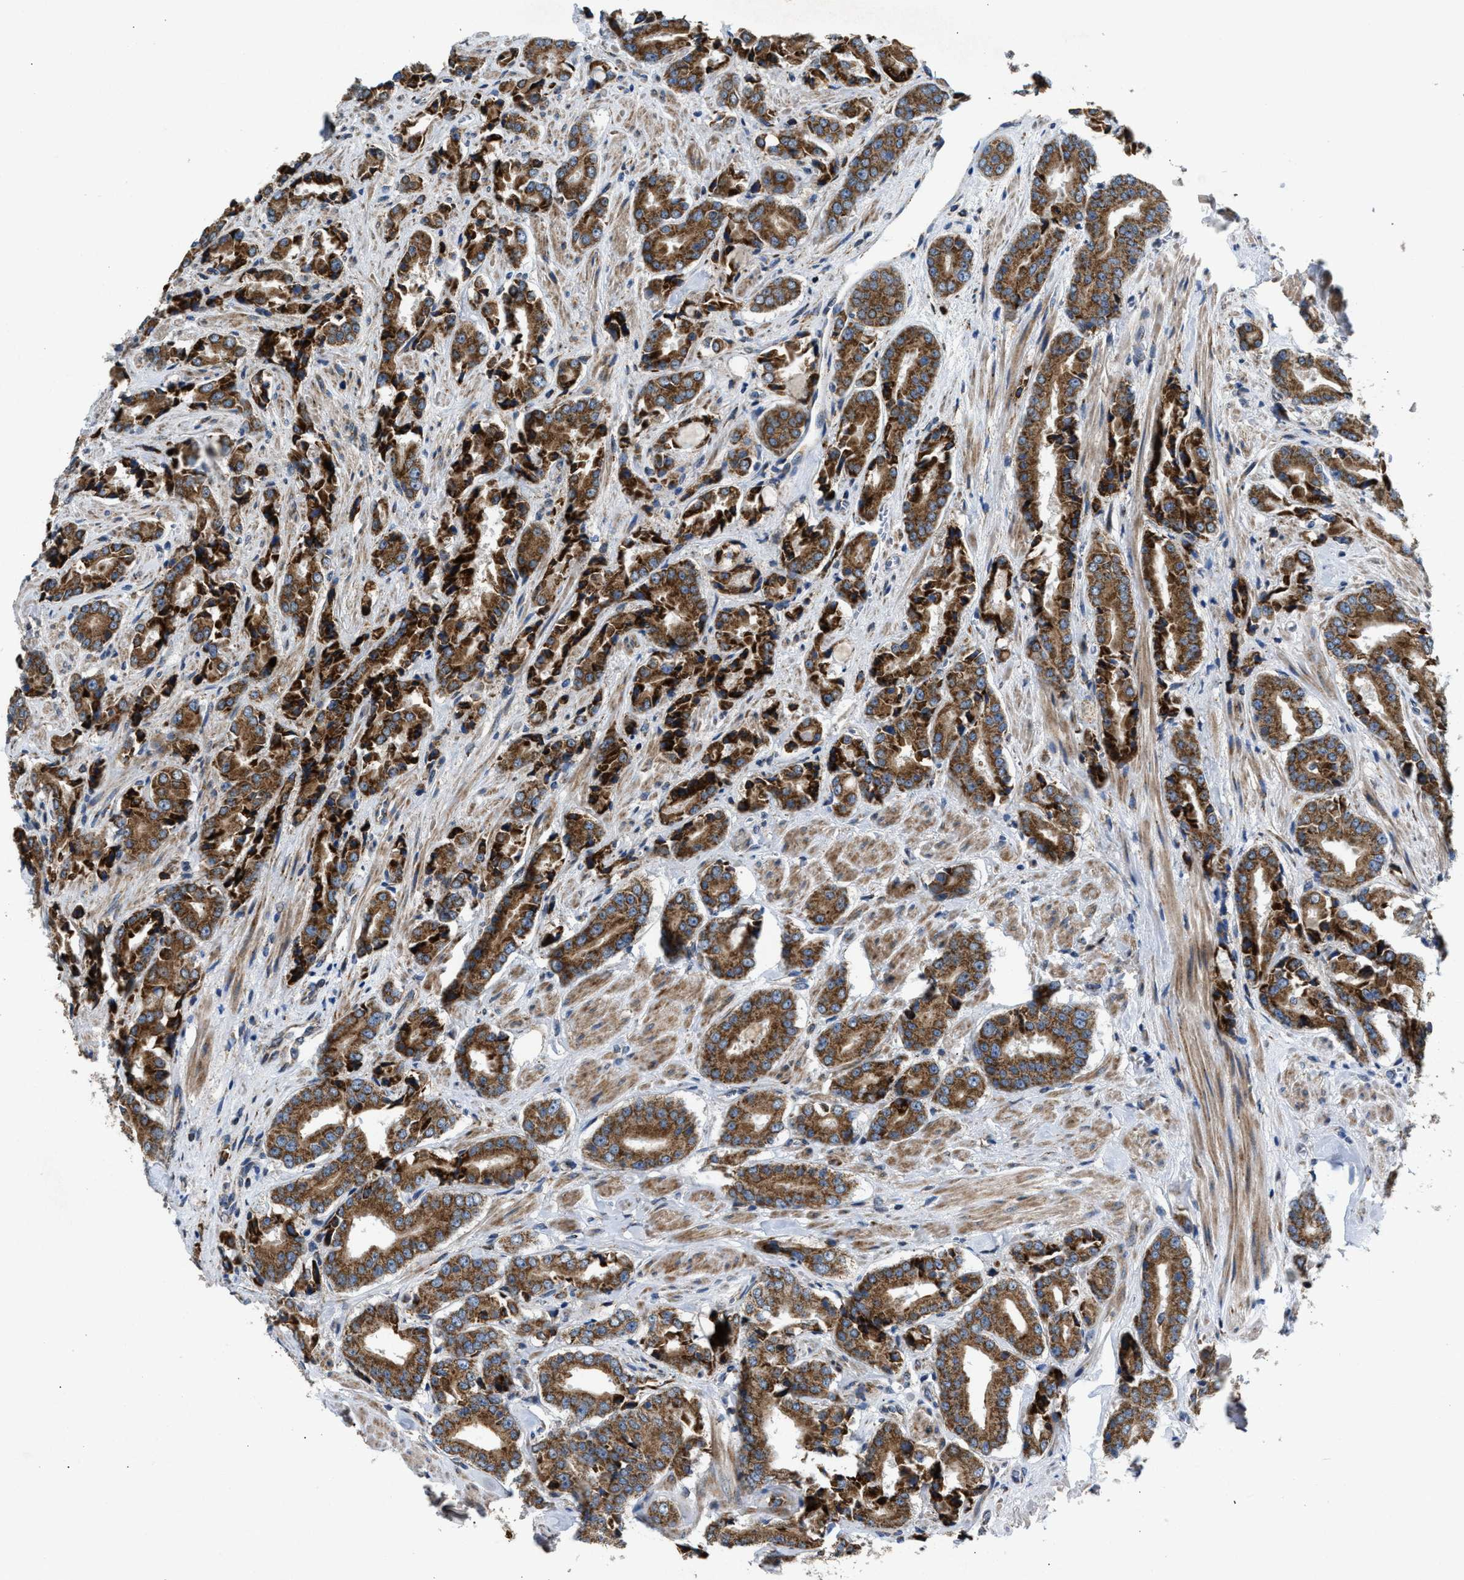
{"staining": {"intensity": "moderate", "quantity": ">75%", "location": "cytoplasmic/membranous"}, "tissue": "prostate cancer", "cell_type": "Tumor cells", "image_type": "cancer", "snomed": [{"axis": "morphology", "description": "Adenocarcinoma, High grade"}, {"axis": "topography", "description": "Prostate"}], "caption": "A high-resolution image shows immunohistochemistry (IHC) staining of prostate high-grade adenocarcinoma, which reveals moderate cytoplasmic/membranous positivity in about >75% of tumor cells.", "gene": "TACO1", "patient": {"sex": "male", "age": 71}}